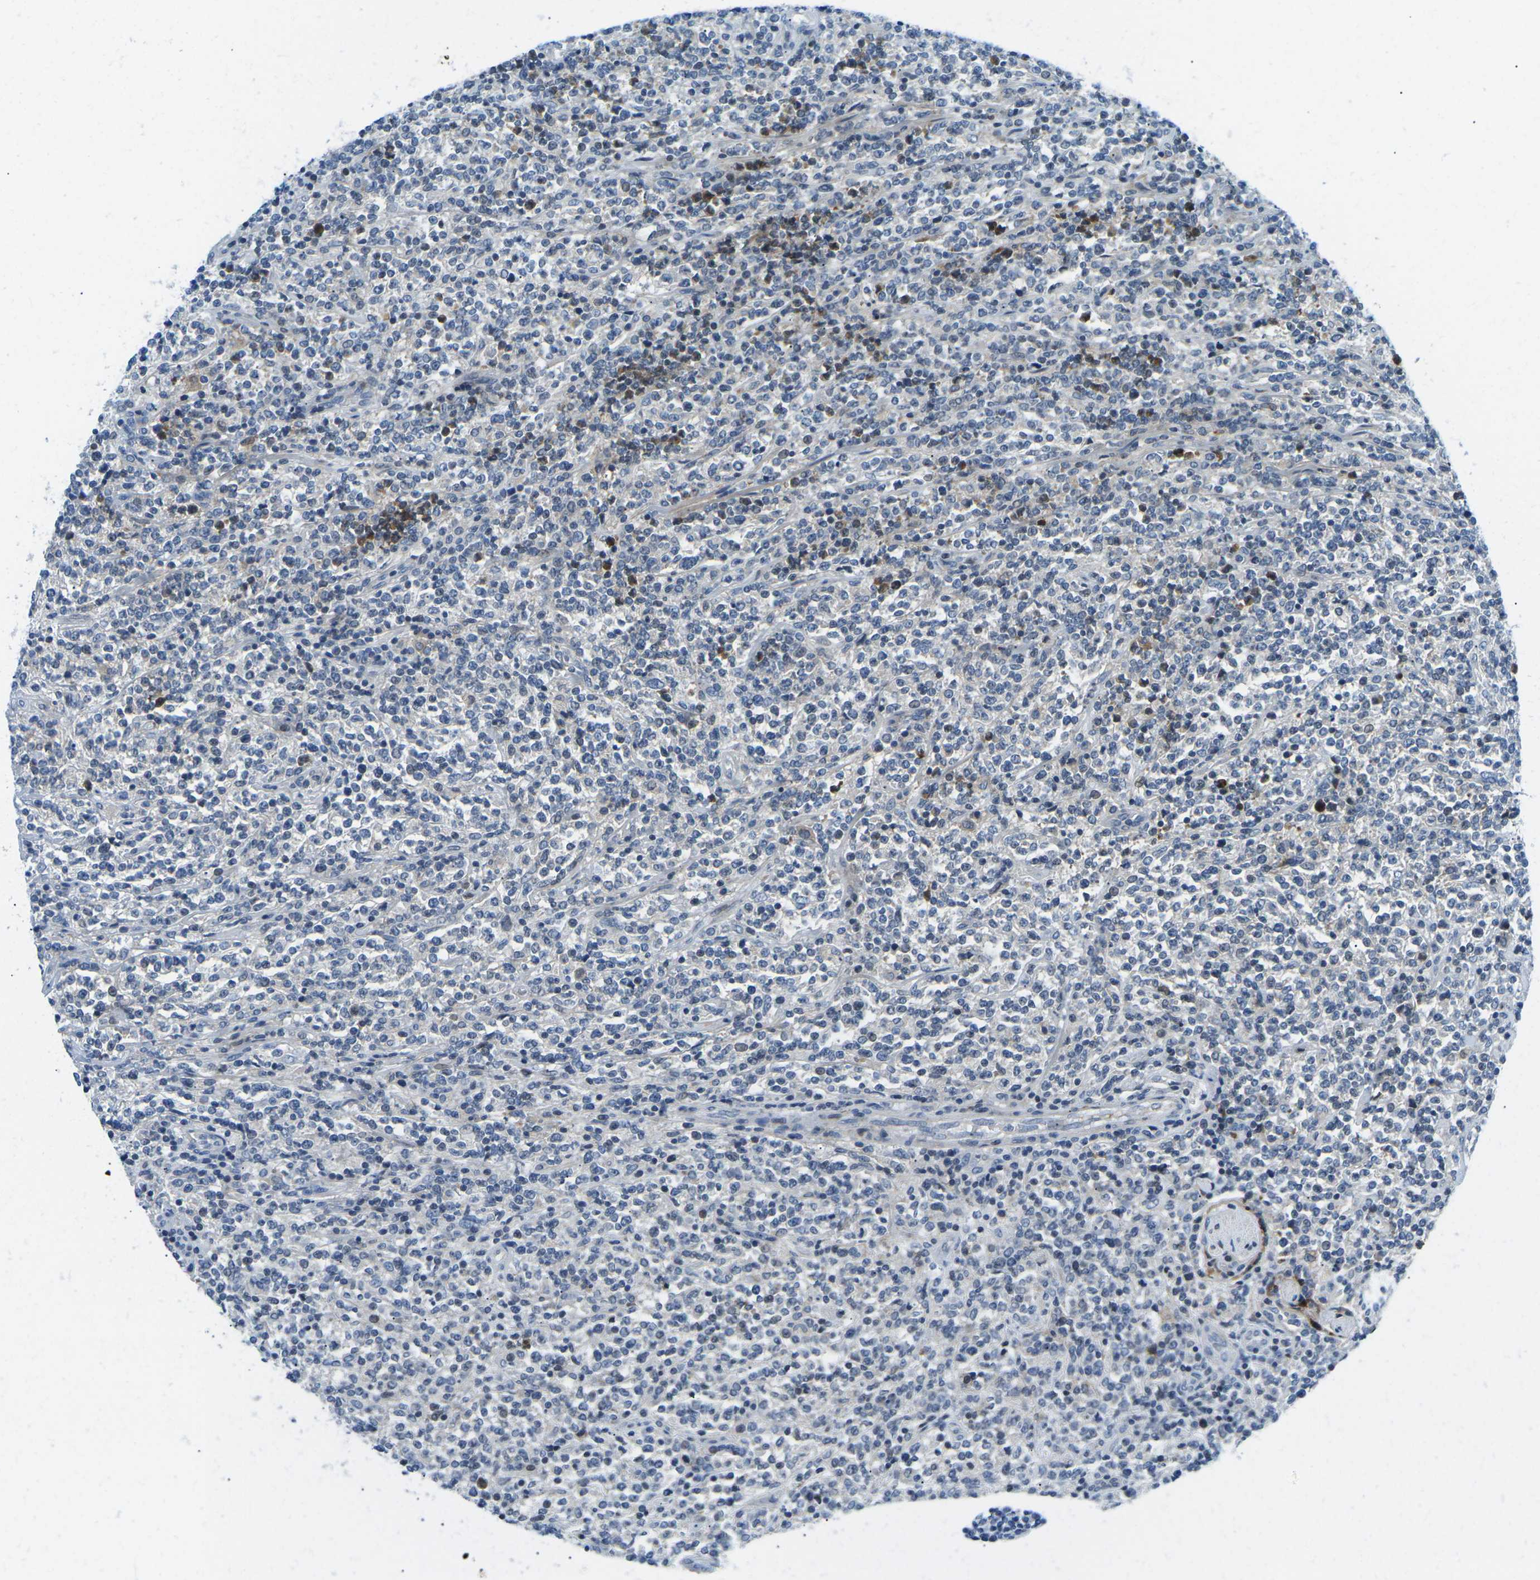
{"staining": {"intensity": "negative", "quantity": "none", "location": "none"}, "tissue": "lymphoma", "cell_type": "Tumor cells", "image_type": "cancer", "snomed": [{"axis": "morphology", "description": "Malignant lymphoma, non-Hodgkin's type, High grade"}, {"axis": "topography", "description": "Soft tissue"}], "caption": "High-grade malignant lymphoma, non-Hodgkin's type was stained to show a protein in brown. There is no significant staining in tumor cells.", "gene": "CFB", "patient": {"sex": "male", "age": 18}}